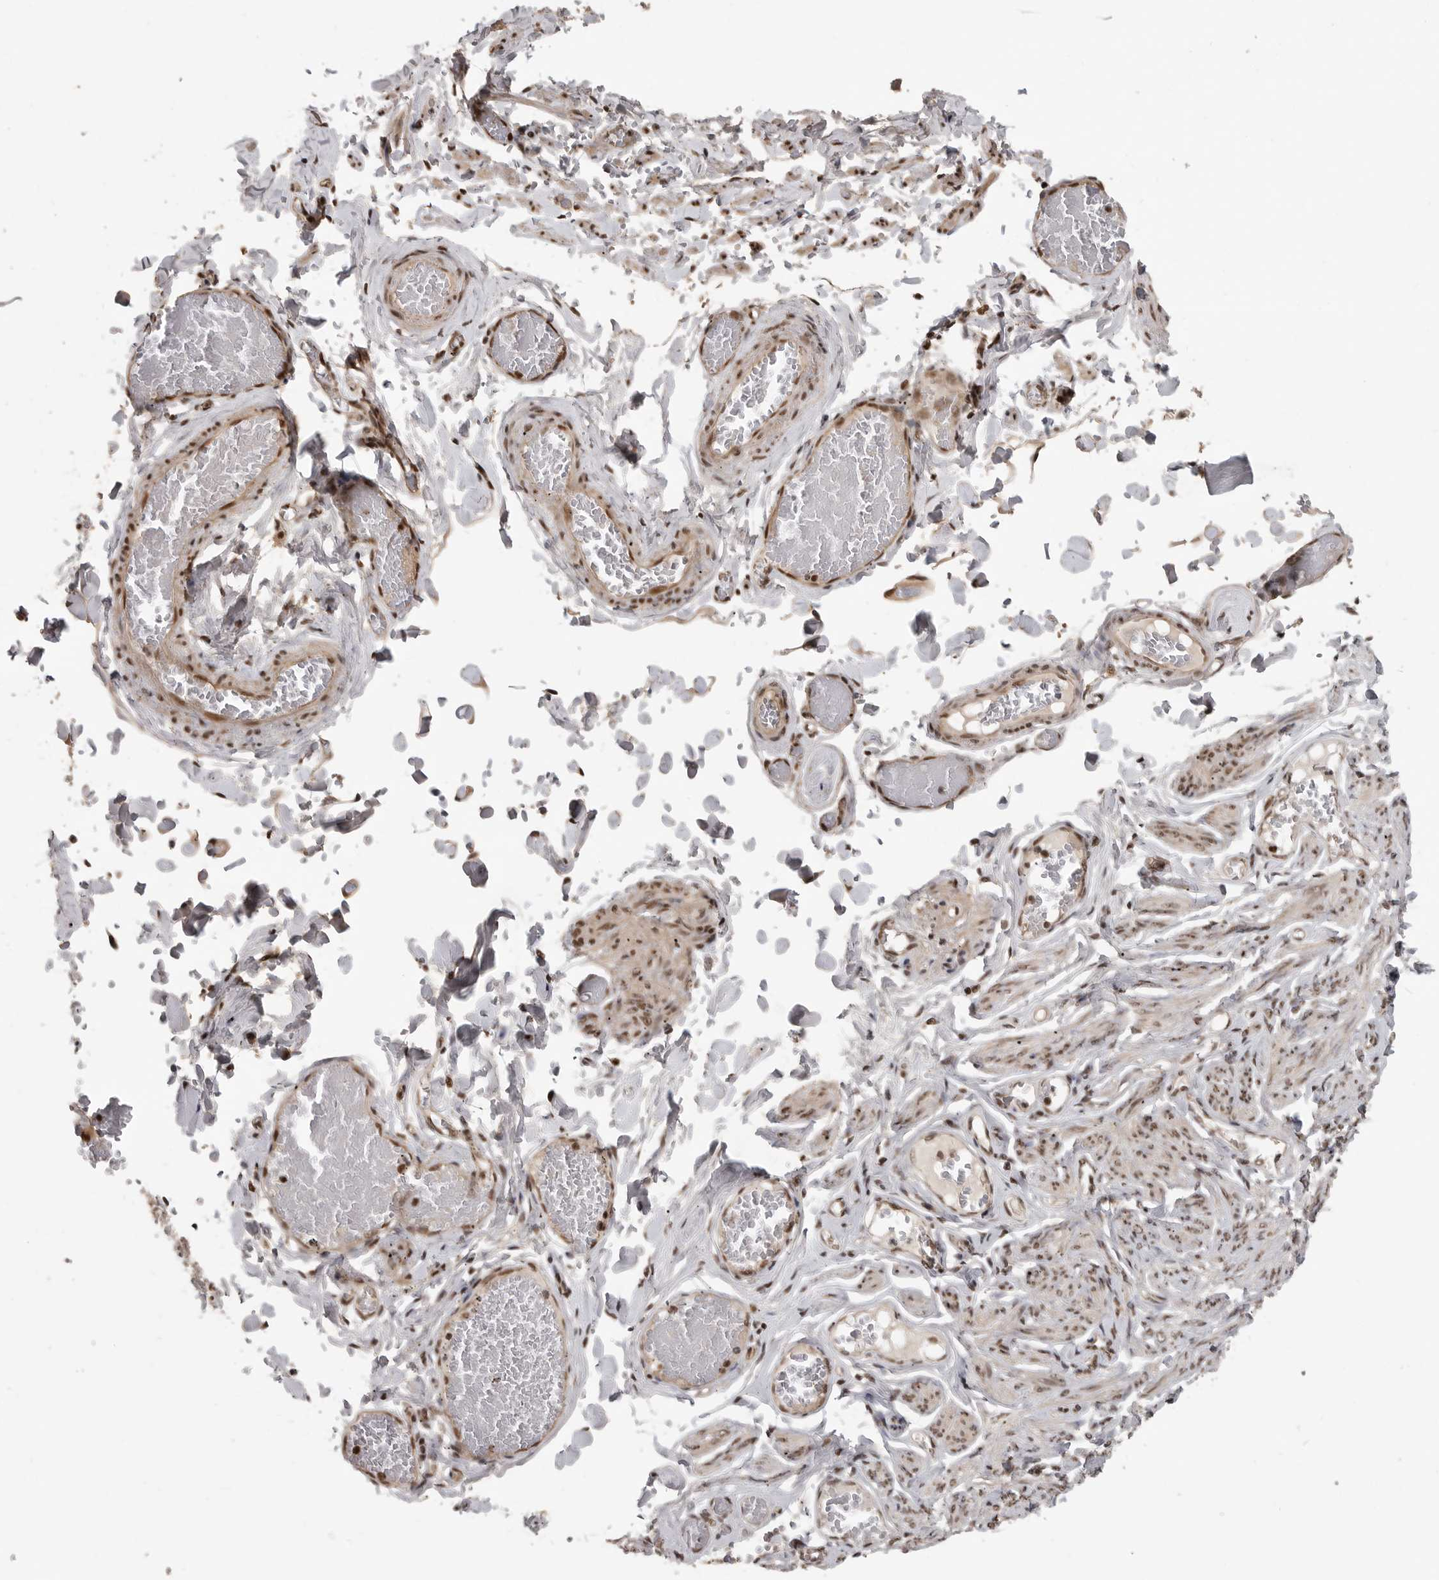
{"staining": {"intensity": "moderate", "quantity": "25%-75%", "location": "nuclear"}, "tissue": "adipose tissue", "cell_type": "Adipocytes", "image_type": "normal", "snomed": [{"axis": "morphology", "description": "Normal tissue, NOS"}, {"axis": "topography", "description": "Vascular tissue"}, {"axis": "topography", "description": "Fallopian tube"}, {"axis": "topography", "description": "Ovary"}], "caption": "Immunohistochemical staining of normal adipose tissue exhibits moderate nuclear protein positivity in approximately 25%-75% of adipocytes.", "gene": "CBLL1", "patient": {"sex": "female", "age": 67}}